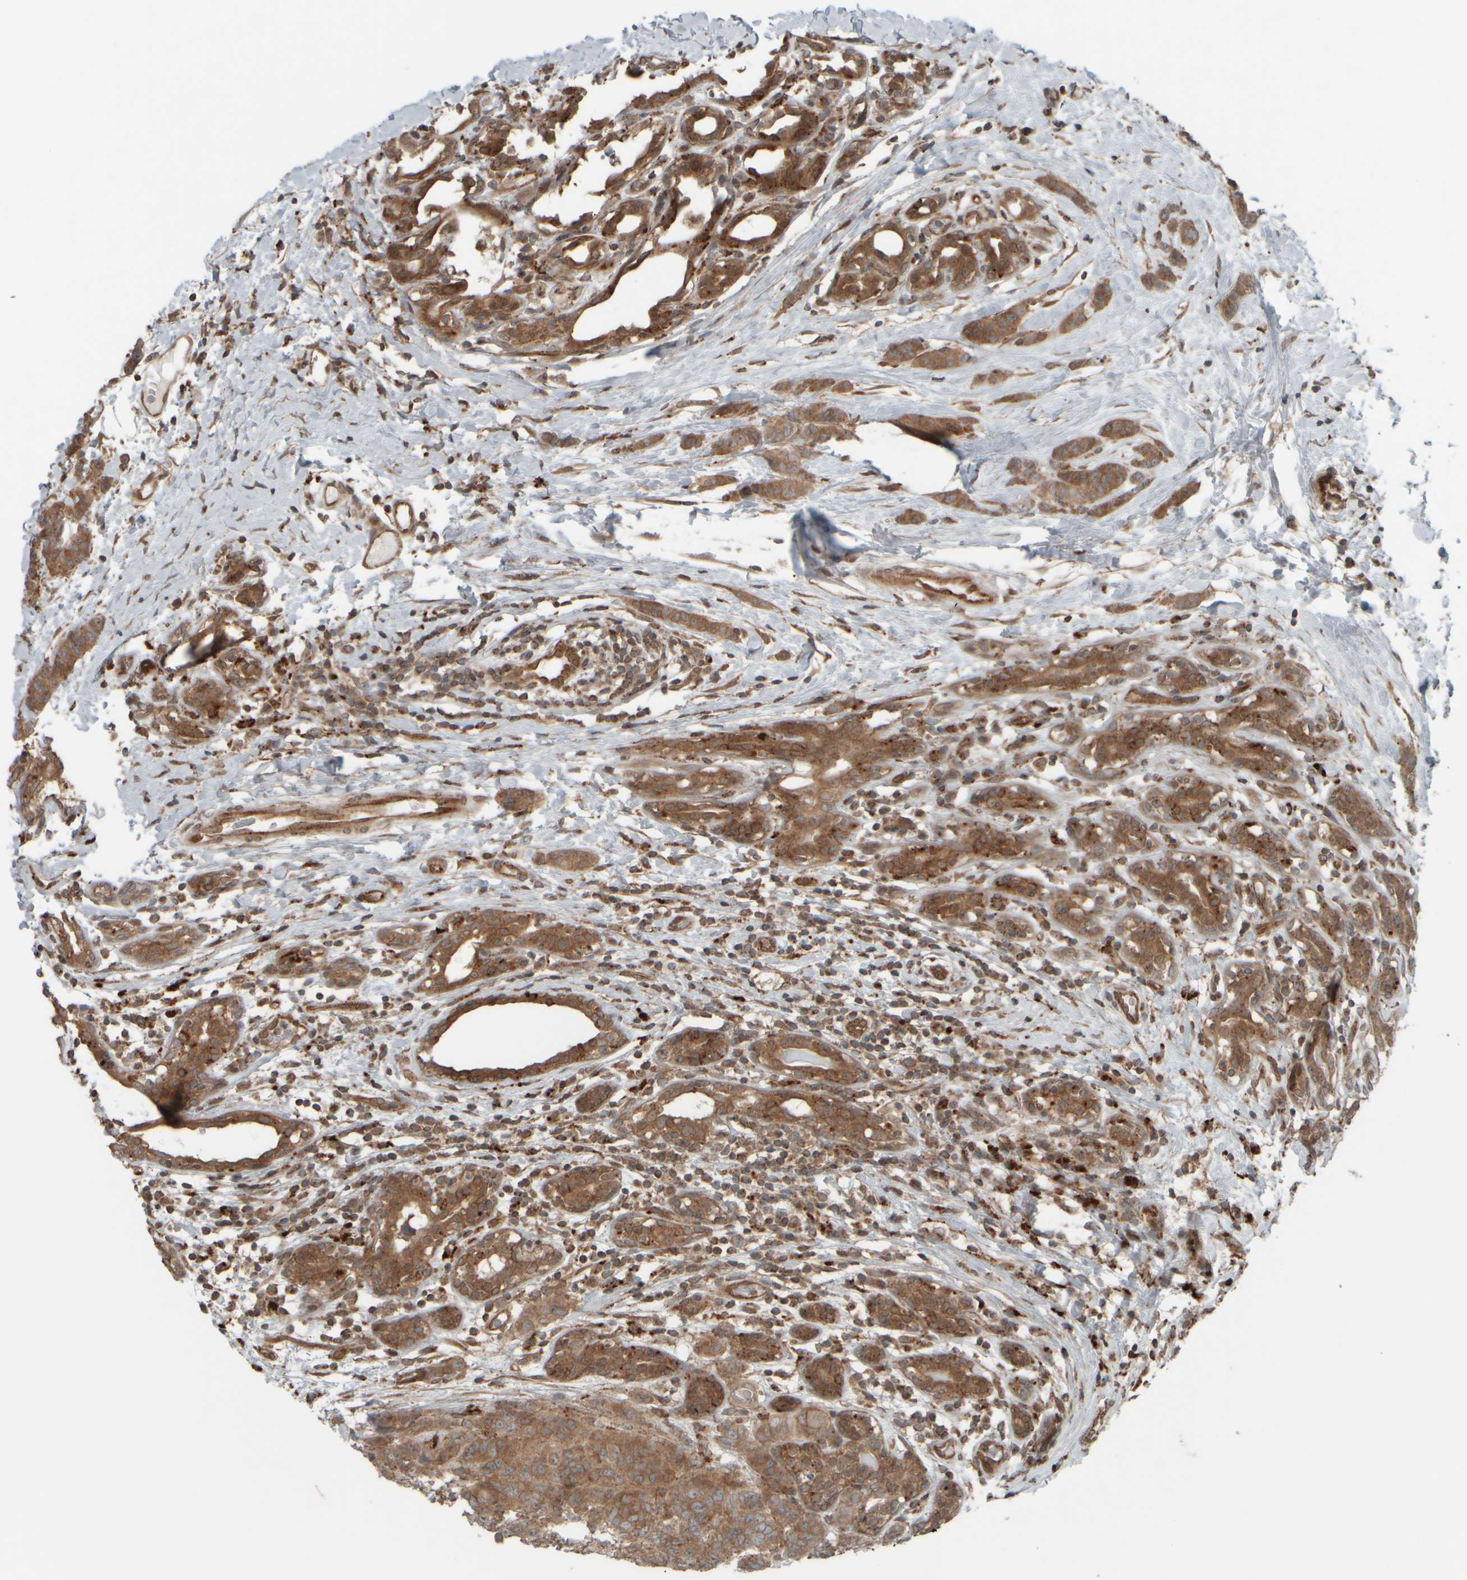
{"staining": {"intensity": "moderate", "quantity": ">75%", "location": "cytoplasmic/membranous"}, "tissue": "breast cancer", "cell_type": "Tumor cells", "image_type": "cancer", "snomed": [{"axis": "morphology", "description": "Normal tissue, NOS"}, {"axis": "morphology", "description": "Duct carcinoma"}, {"axis": "topography", "description": "Breast"}], "caption": "The micrograph exhibits immunohistochemical staining of breast cancer (intraductal carcinoma). There is moderate cytoplasmic/membranous positivity is identified in approximately >75% of tumor cells.", "gene": "GIGYF1", "patient": {"sex": "female", "age": 40}}